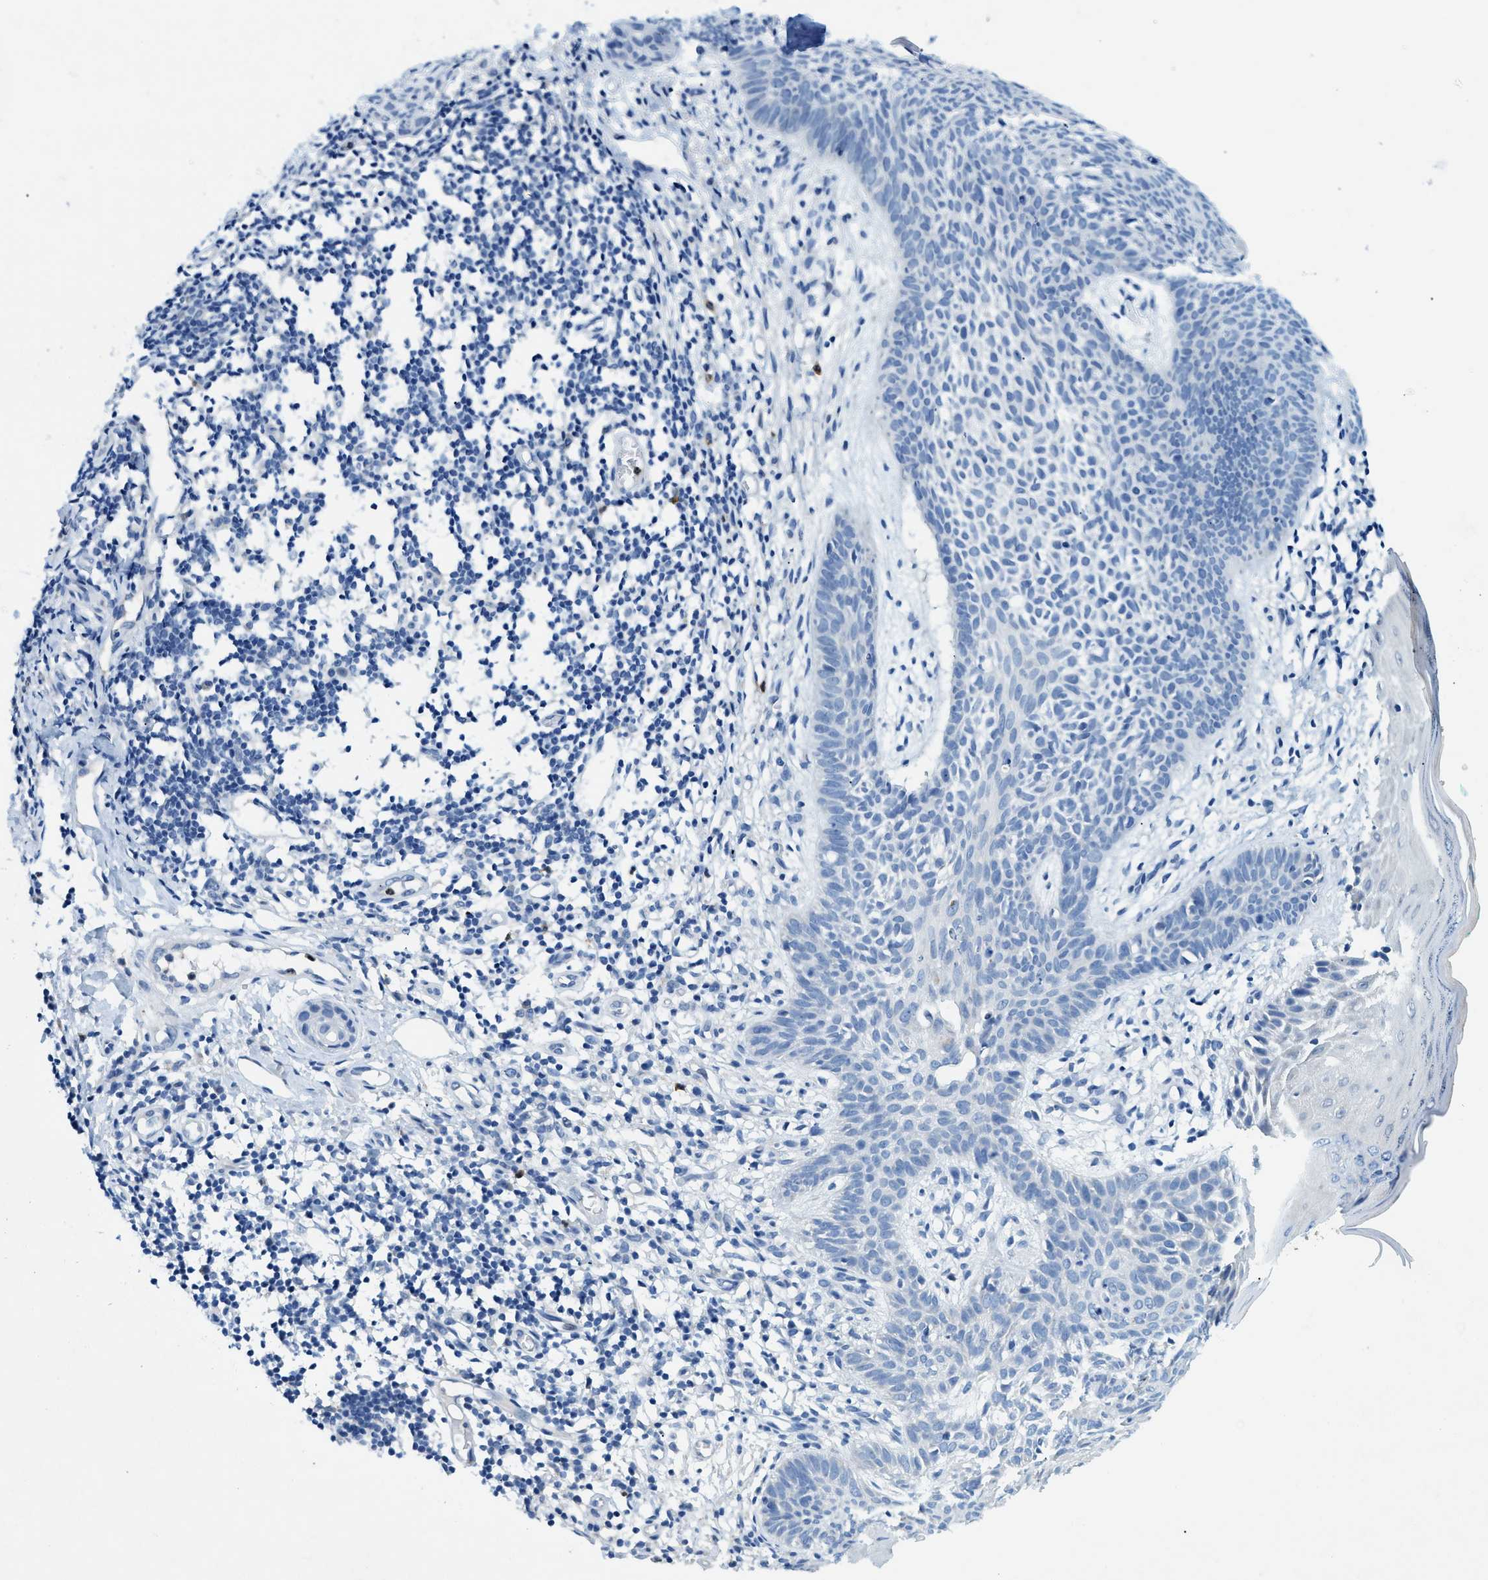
{"staining": {"intensity": "negative", "quantity": "none", "location": "none"}, "tissue": "skin cancer", "cell_type": "Tumor cells", "image_type": "cancer", "snomed": [{"axis": "morphology", "description": "Basal cell carcinoma"}, {"axis": "topography", "description": "Skin"}], "caption": "High power microscopy photomicrograph of an IHC photomicrograph of skin basal cell carcinoma, revealing no significant positivity in tumor cells.", "gene": "ZDHHC13", "patient": {"sex": "male", "age": 60}}